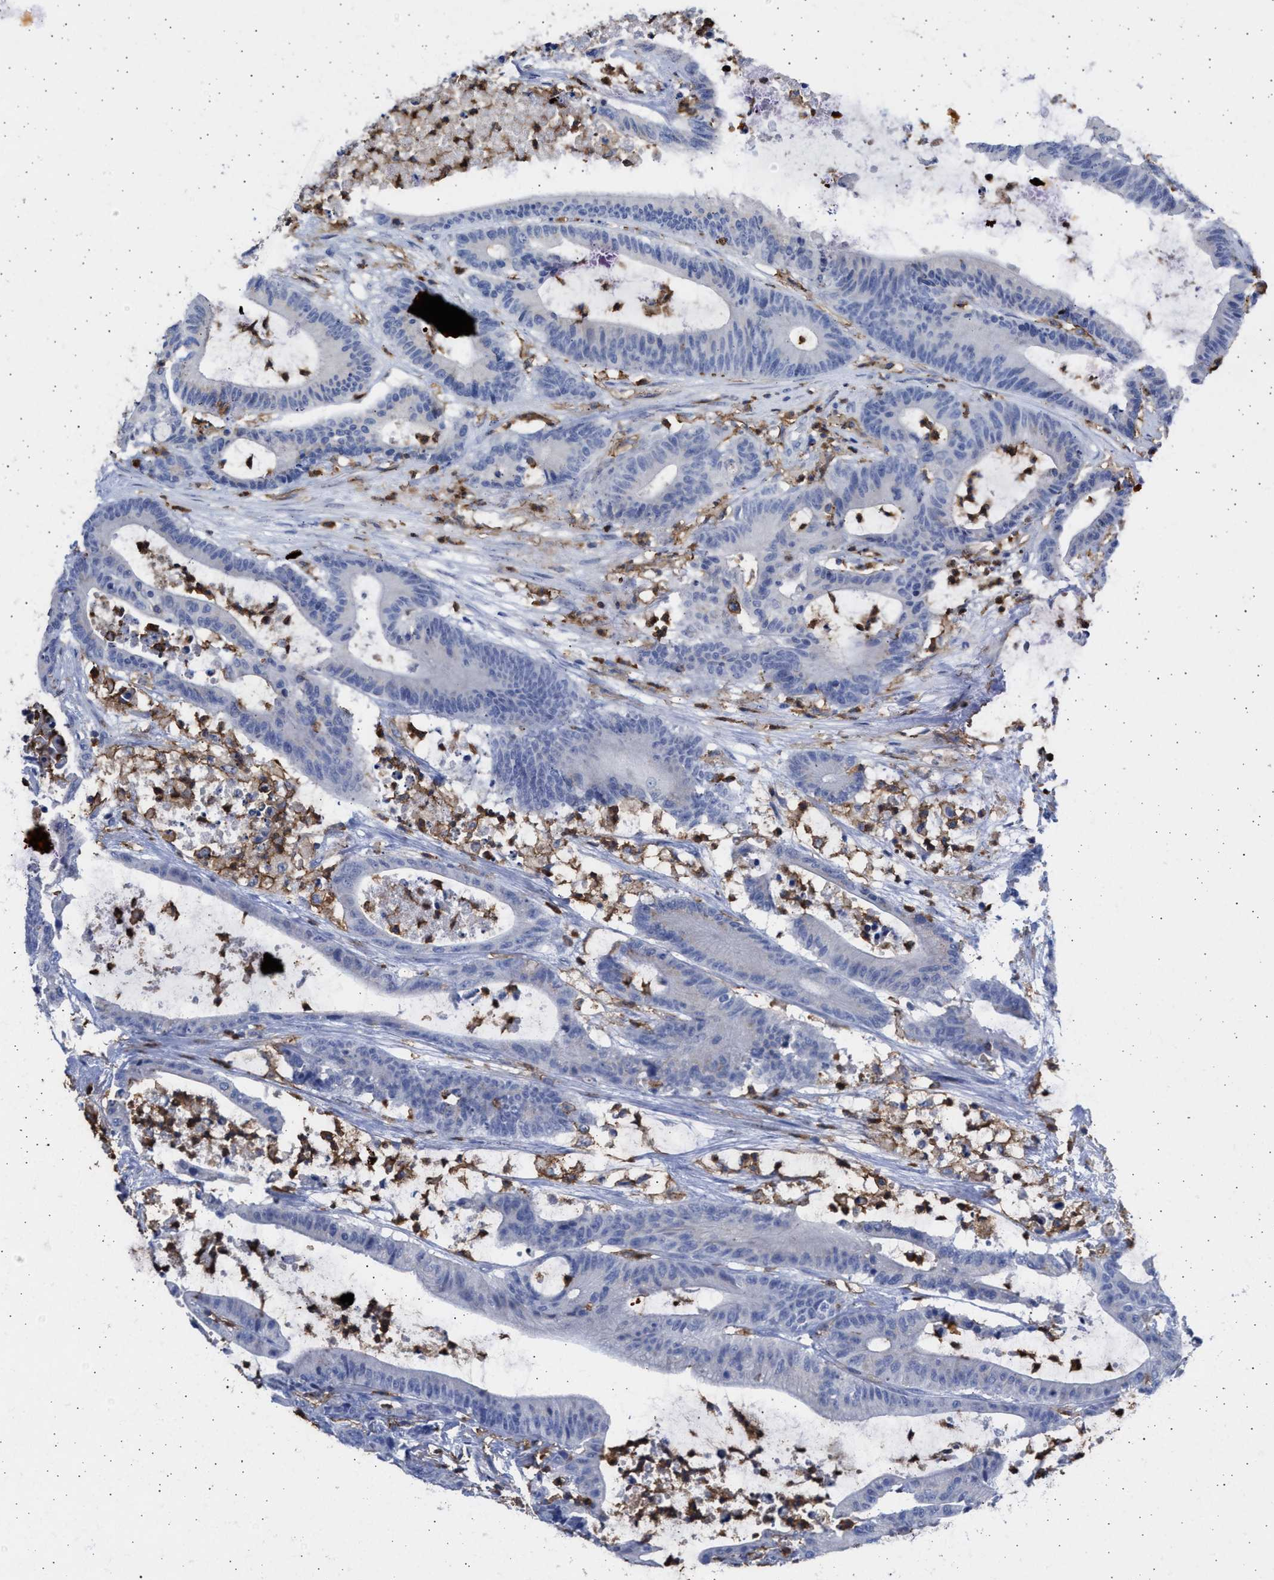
{"staining": {"intensity": "negative", "quantity": "none", "location": "none"}, "tissue": "colorectal cancer", "cell_type": "Tumor cells", "image_type": "cancer", "snomed": [{"axis": "morphology", "description": "Adenocarcinoma, NOS"}, {"axis": "topography", "description": "Colon"}], "caption": "Tumor cells are negative for brown protein staining in colorectal cancer.", "gene": "FCER1A", "patient": {"sex": "female", "age": 84}}